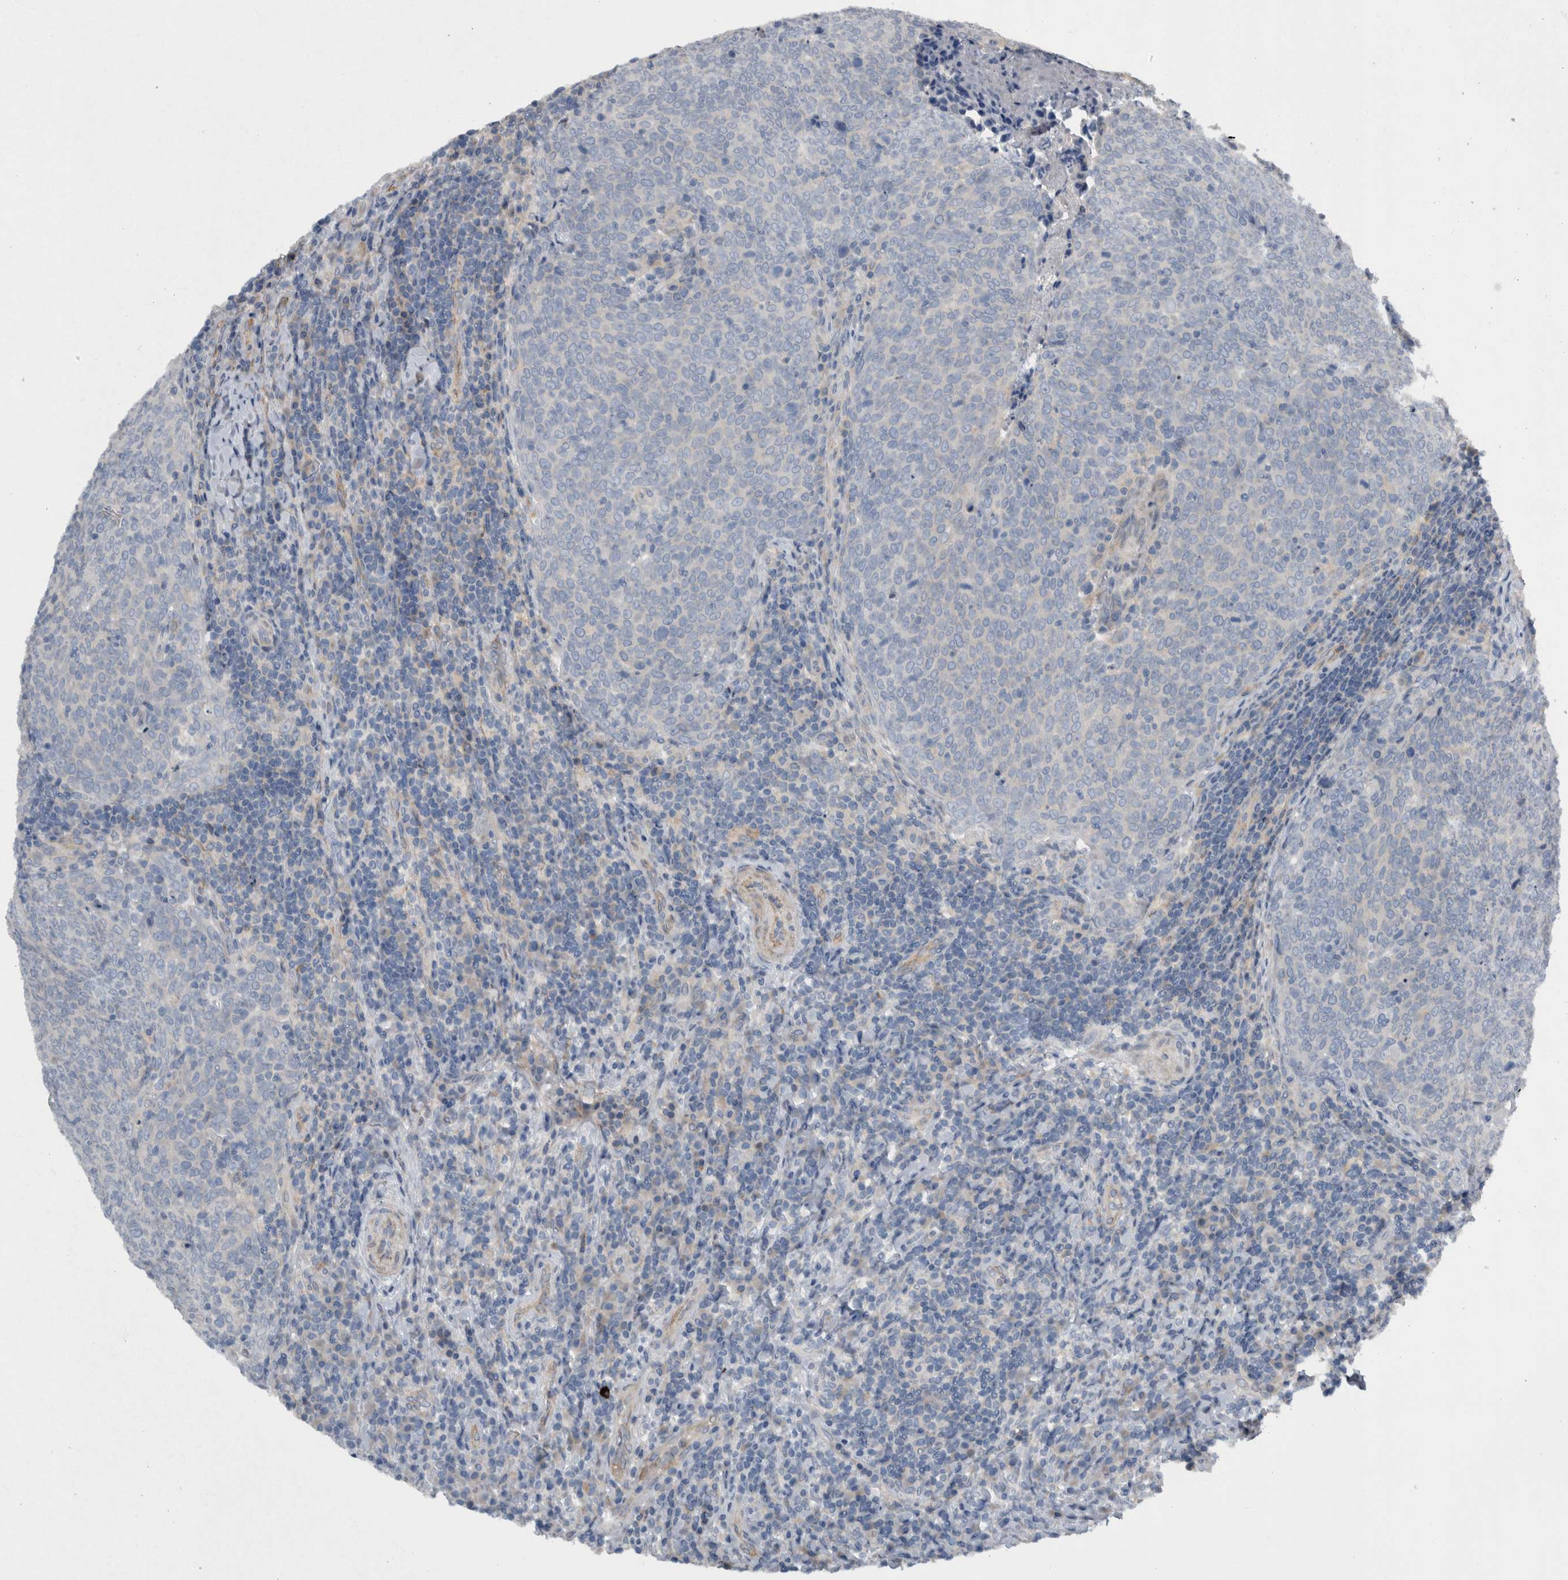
{"staining": {"intensity": "negative", "quantity": "none", "location": "none"}, "tissue": "head and neck cancer", "cell_type": "Tumor cells", "image_type": "cancer", "snomed": [{"axis": "morphology", "description": "Squamous cell carcinoma, NOS"}, {"axis": "morphology", "description": "Squamous cell carcinoma, metastatic, NOS"}, {"axis": "topography", "description": "Lymph node"}, {"axis": "topography", "description": "Head-Neck"}], "caption": "This photomicrograph is of head and neck cancer stained with immunohistochemistry to label a protein in brown with the nuclei are counter-stained blue. There is no expression in tumor cells.", "gene": "NT5C2", "patient": {"sex": "male", "age": 62}}